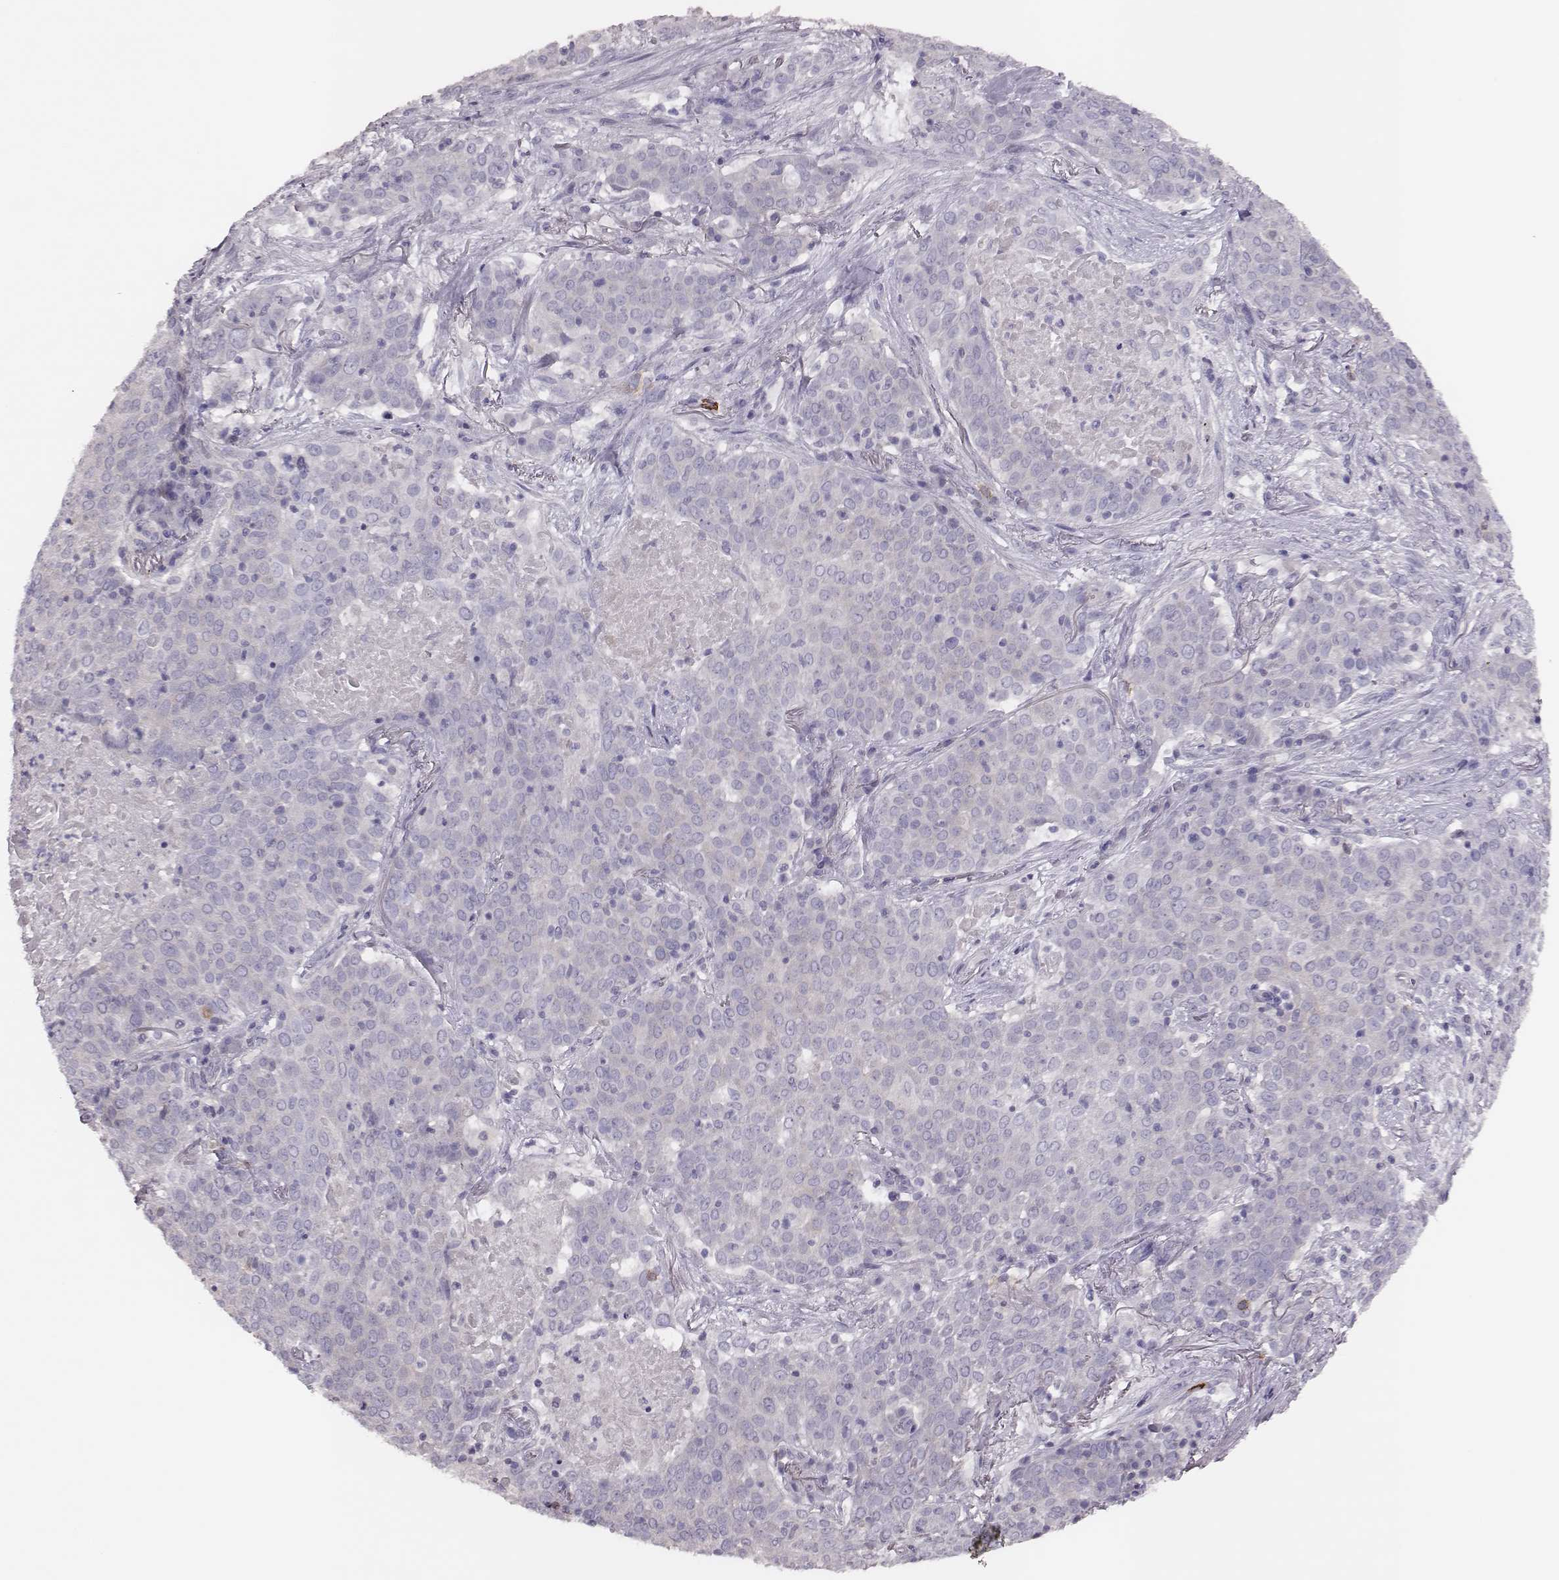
{"staining": {"intensity": "negative", "quantity": "none", "location": "none"}, "tissue": "lung cancer", "cell_type": "Tumor cells", "image_type": "cancer", "snomed": [{"axis": "morphology", "description": "Squamous cell carcinoma, NOS"}, {"axis": "topography", "description": "Lung"}], "caption": "High power microscopy image of an immunohistochemistry (IHC) micrograph of lung cancer, revealing no significant staining in tumor cells.", "gene": "P2RY10", "patient": {"sex": "male", "age": 82}}